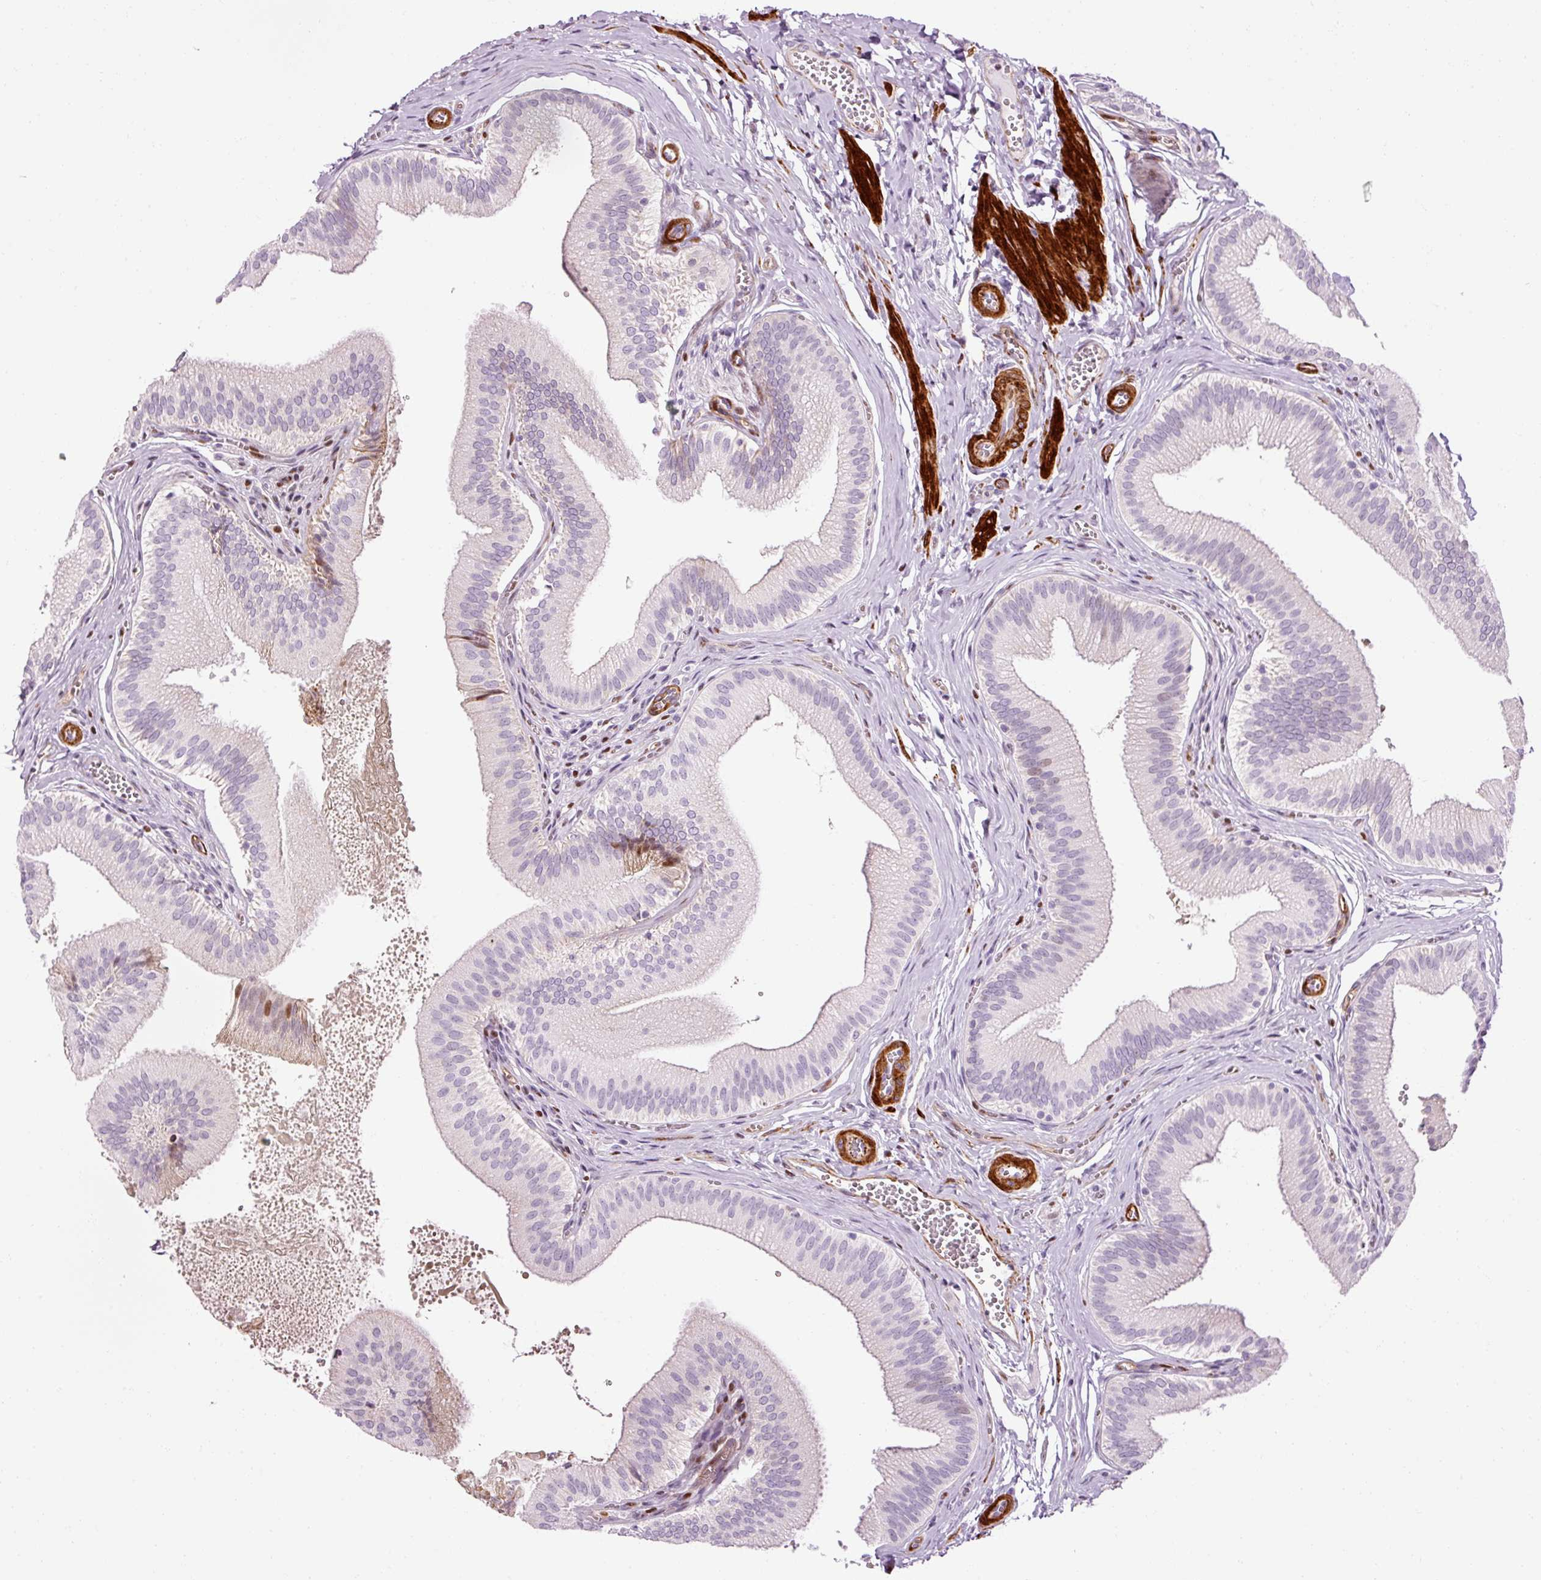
{"staining": {"intensity": "moderate", "quantity": "<25%", "location": "nuclear"}, "tissue": "gallbladder", "cell_type": "Glandular cells", "image_type": "normal", "snomed": [{"axis": "morphology", "description": "Normal tissue, NOS"}, {"axis": "topography", "description": "Gallbladder"}], "caption": "Protein staining of benign gallbladder shows moderate nuclear expression in about <25% of glandular cells. The staining was performed using DAB to visualize the protein expression in brown, while the nuclei were stained in blue with hematoxylin (Magnification: 20x).", "gene": "ANKRD20A1", "patient": {"sex": "male", "age": 17}}